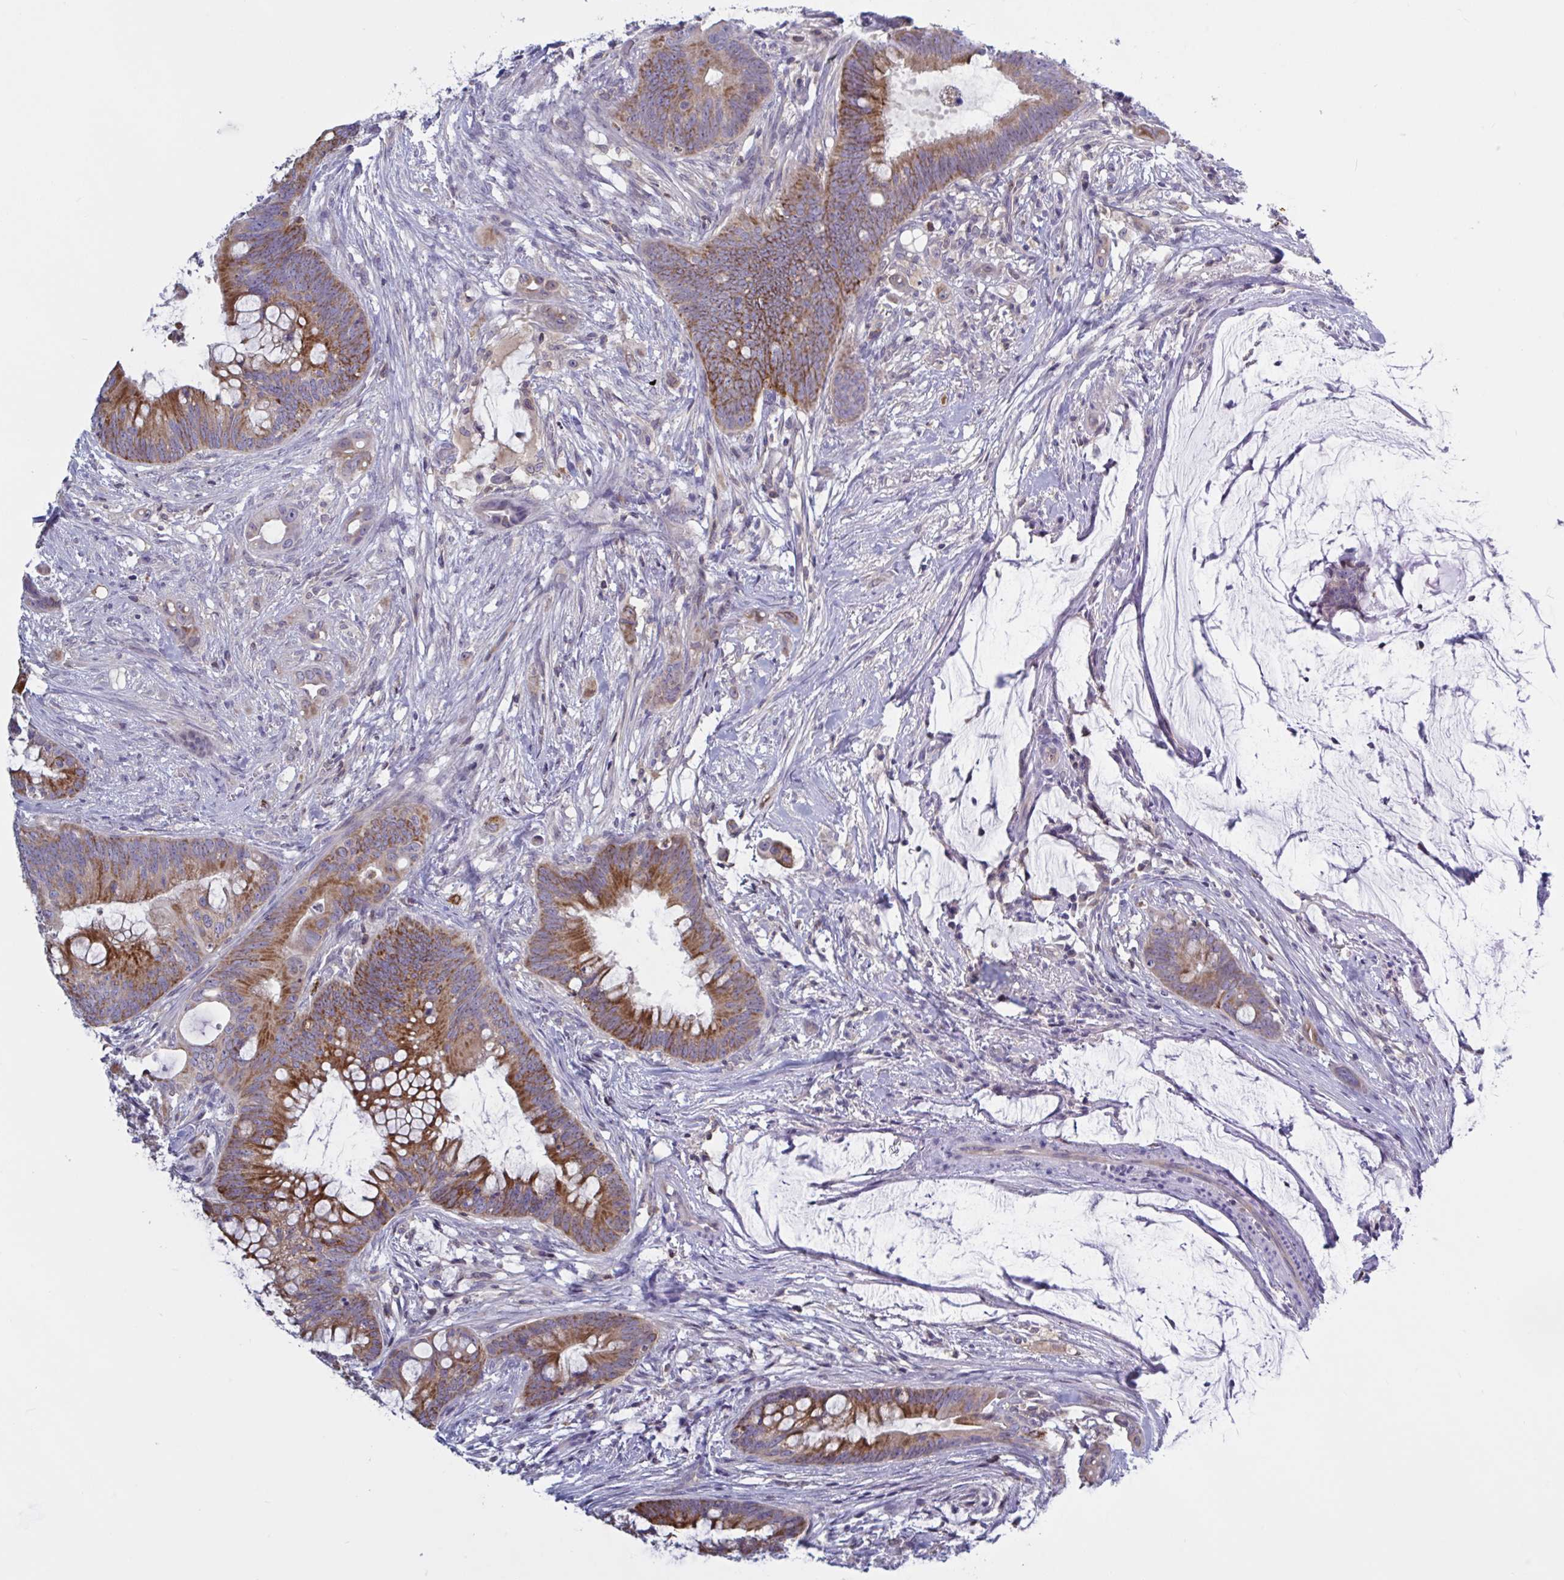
{"staining": {"intensity": "moderate", "quantity": "25%-75%", "location": "cytoplasmic/membranous"}, "tissue": "colorectal cancer", "cell_type": "Tumor cells", "image_type": "cancer", "snomed": [{"axis": "morphology", "description": "Adenocarcinoma, NOS"}, {"axis": "topography", "description": "Colon"}], "caption": "Immunohistochemistry (IHC) histopathology image of colorectal adenocarcinoma stained for a protein (brown), which exhibits medium levels of moderate cytoplasmic/membranous expression in about 25%-75% of tumor cells.", "gene": "TANK", "patient": {"sex": "male", "age": 62}}